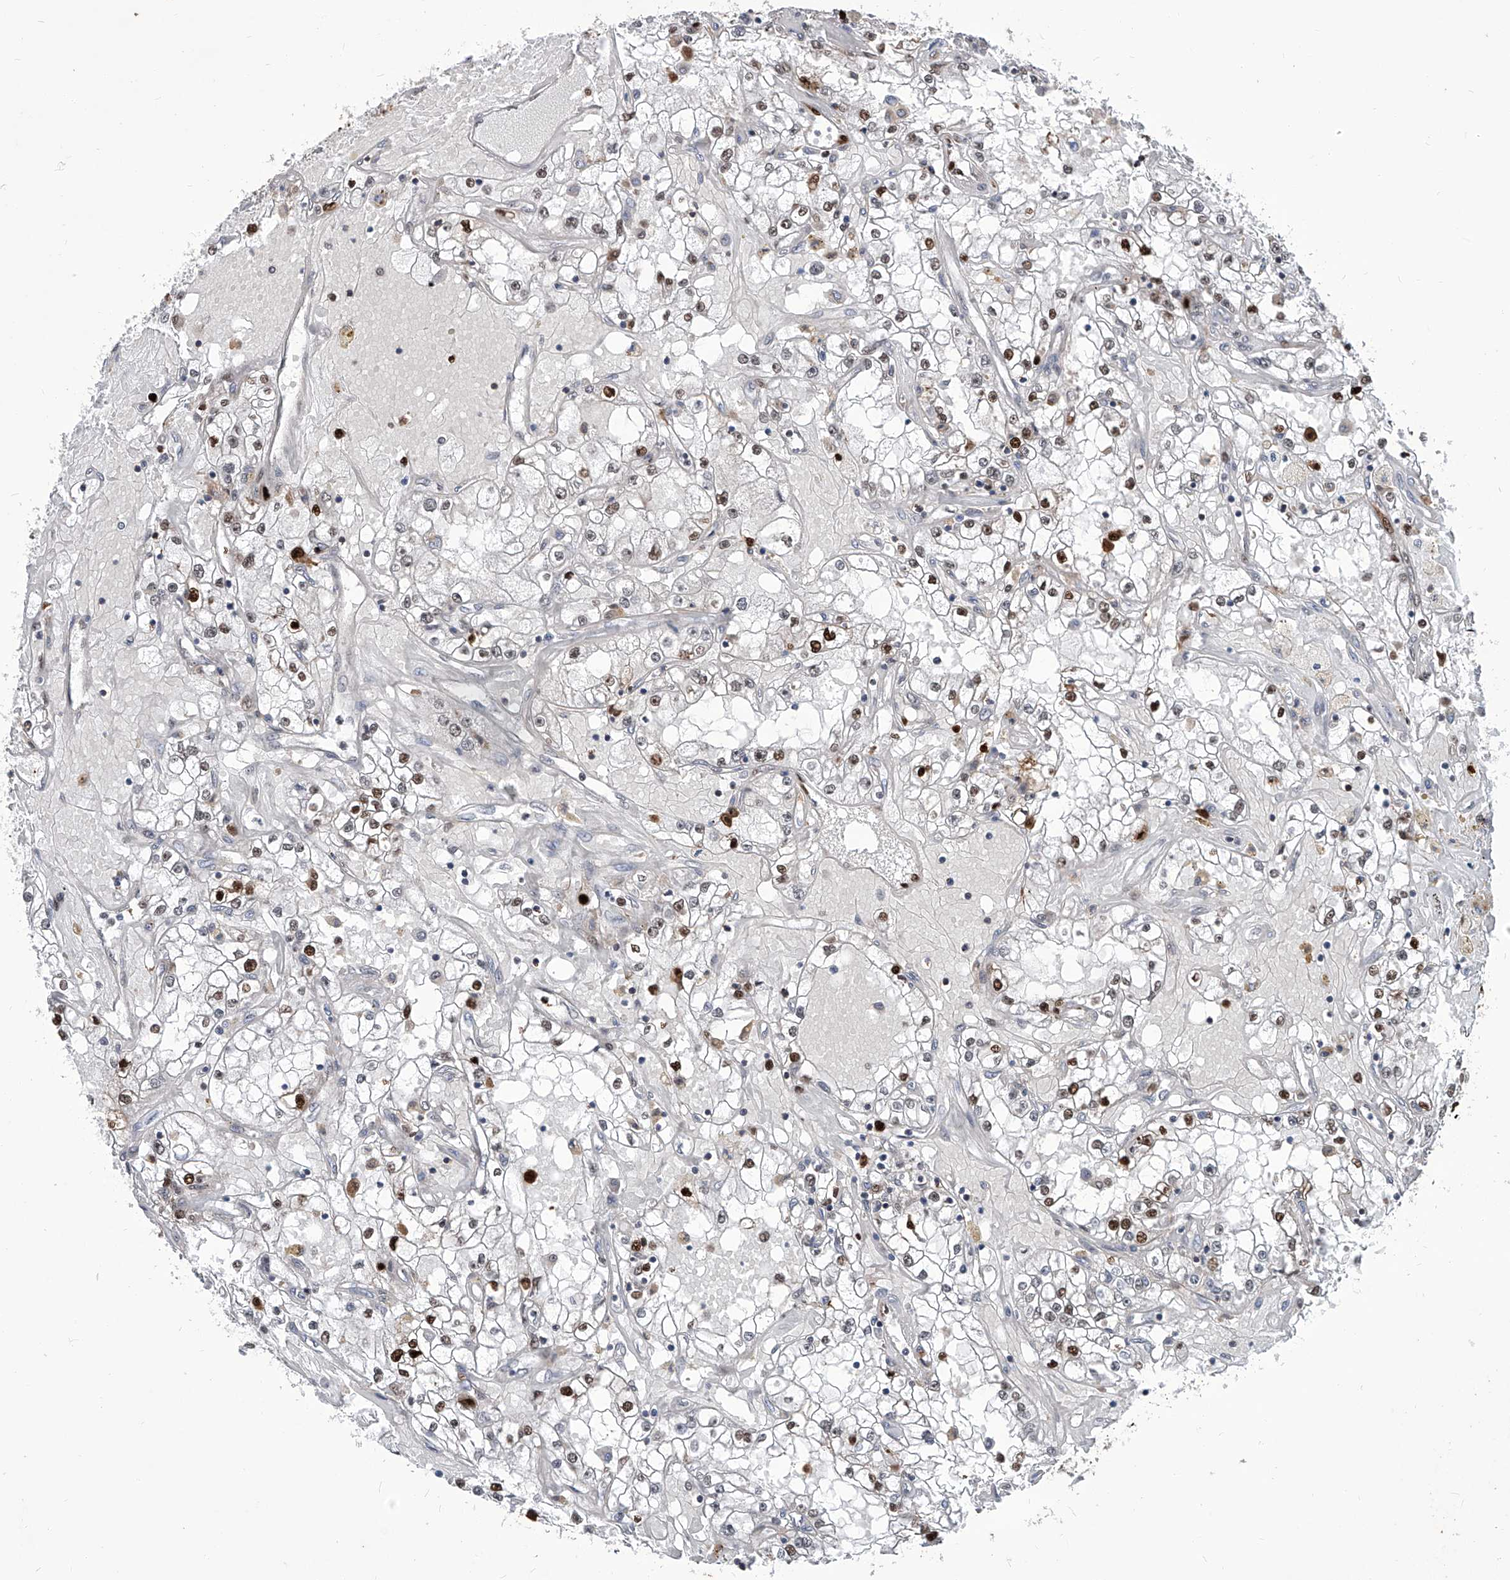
{"staining": {"intensity": "strong", "quantity": "<25%", "location": "nuclear"}, "tissue": "renal cancer", "cell_type": "Tumor cells", "image_type": "cancer", "snomed": [{"axis": "morphology", "description": "Adenocarcinoma, NOS"}, {"axis": "topography", "description": "Kidney"}], "caption": "This is an image of IHC staining of adenocarcinoma (renal), which shows strong expression in the nuclear of tumor cells.", "gene": "PCNA", "patient": {"sex": "male", "age": 56}}